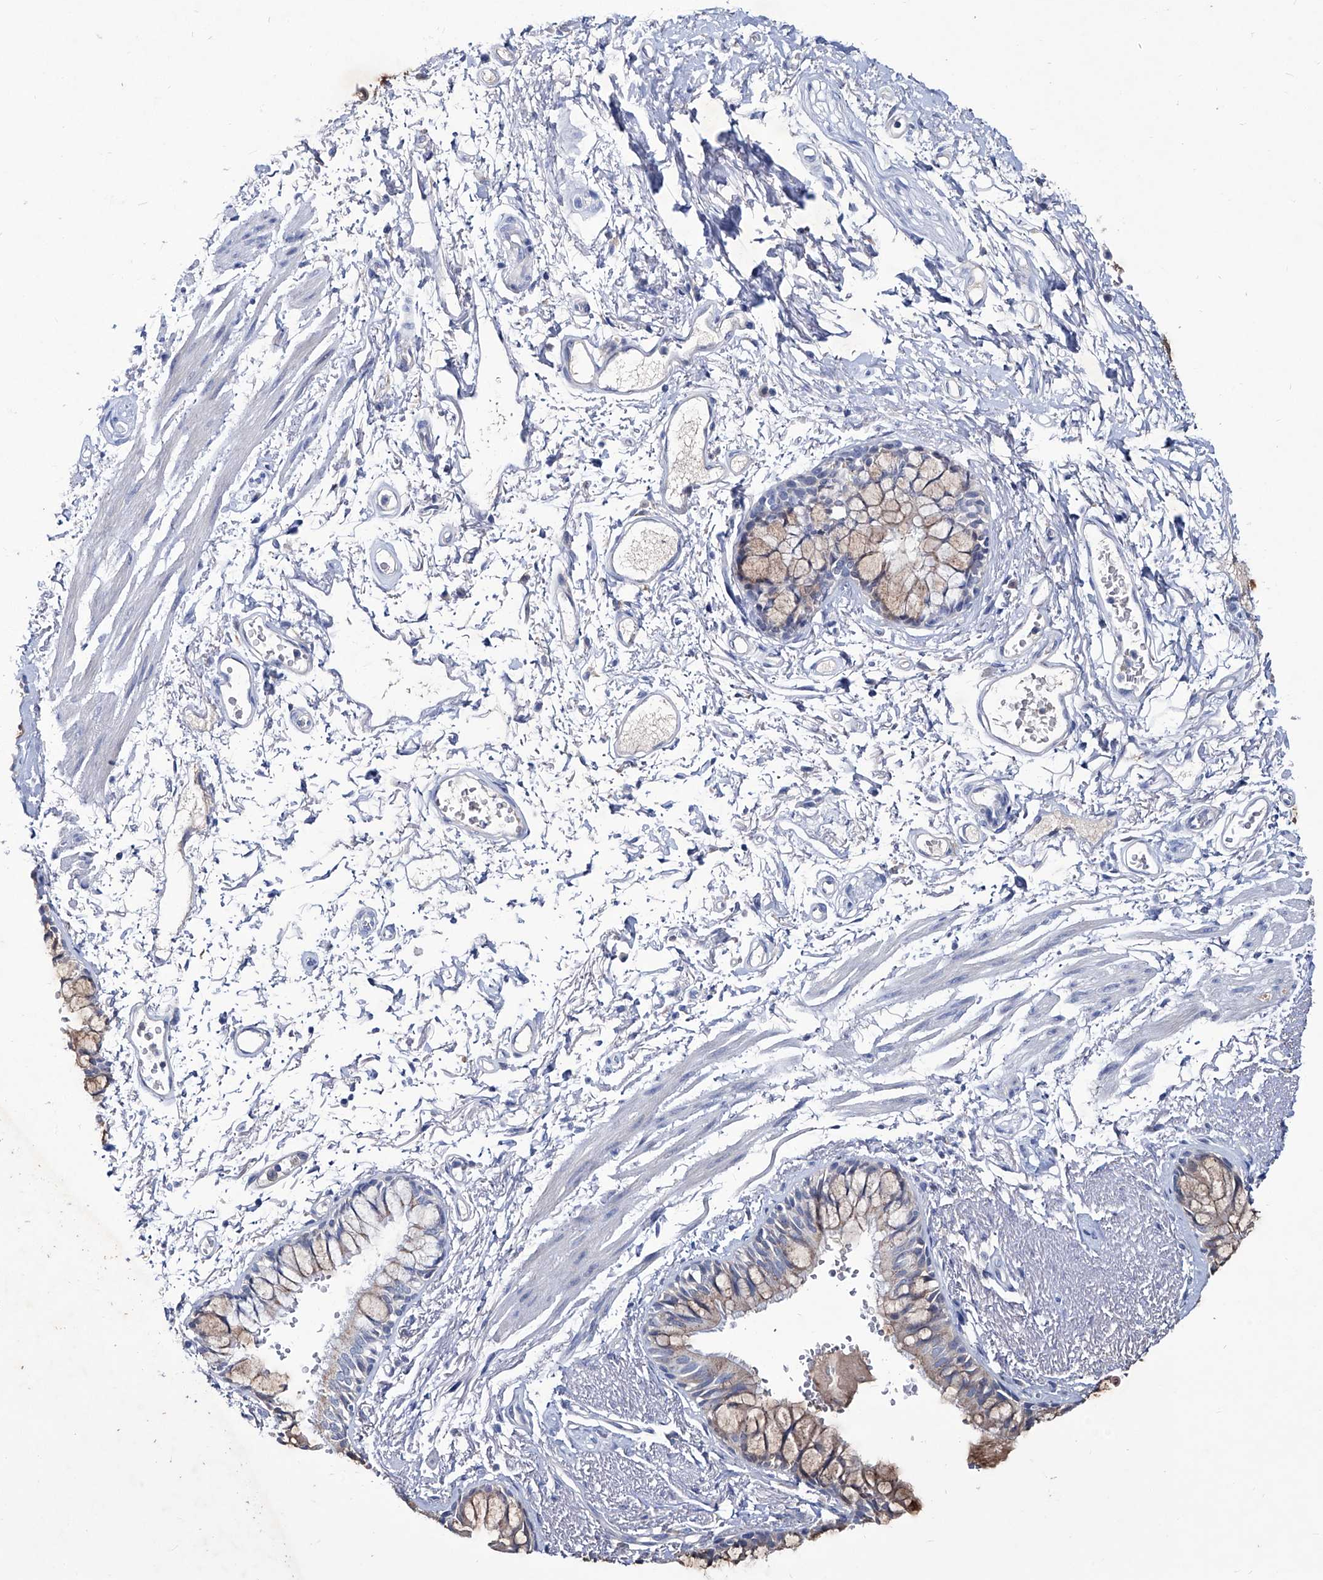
{"staining": {"intensity": "weak", "quantity": "25%-75%", "location": "cytoplasmic/membranous"}, "tissue": "bronchus", "cell_type": "Respiratory epithelial cells", "image_type": "normal", "snomed": [{"axis": "morphology", "description": "Normal tissue, NOS"}, {"axis": "topography", "description": "Cartilage tissue"}, {"axis": "topography", "description": "Bronchus"}], "caption": "IHC histopathology image of benign bronchus stained for a protein (brown), which shows low levels of weak cytoplasmic/membranous expression in approximately 25%-75% of respiratory epithelial cells.", "gene": "KLHL17", "patient": {"sex": "female", "age": 73}}